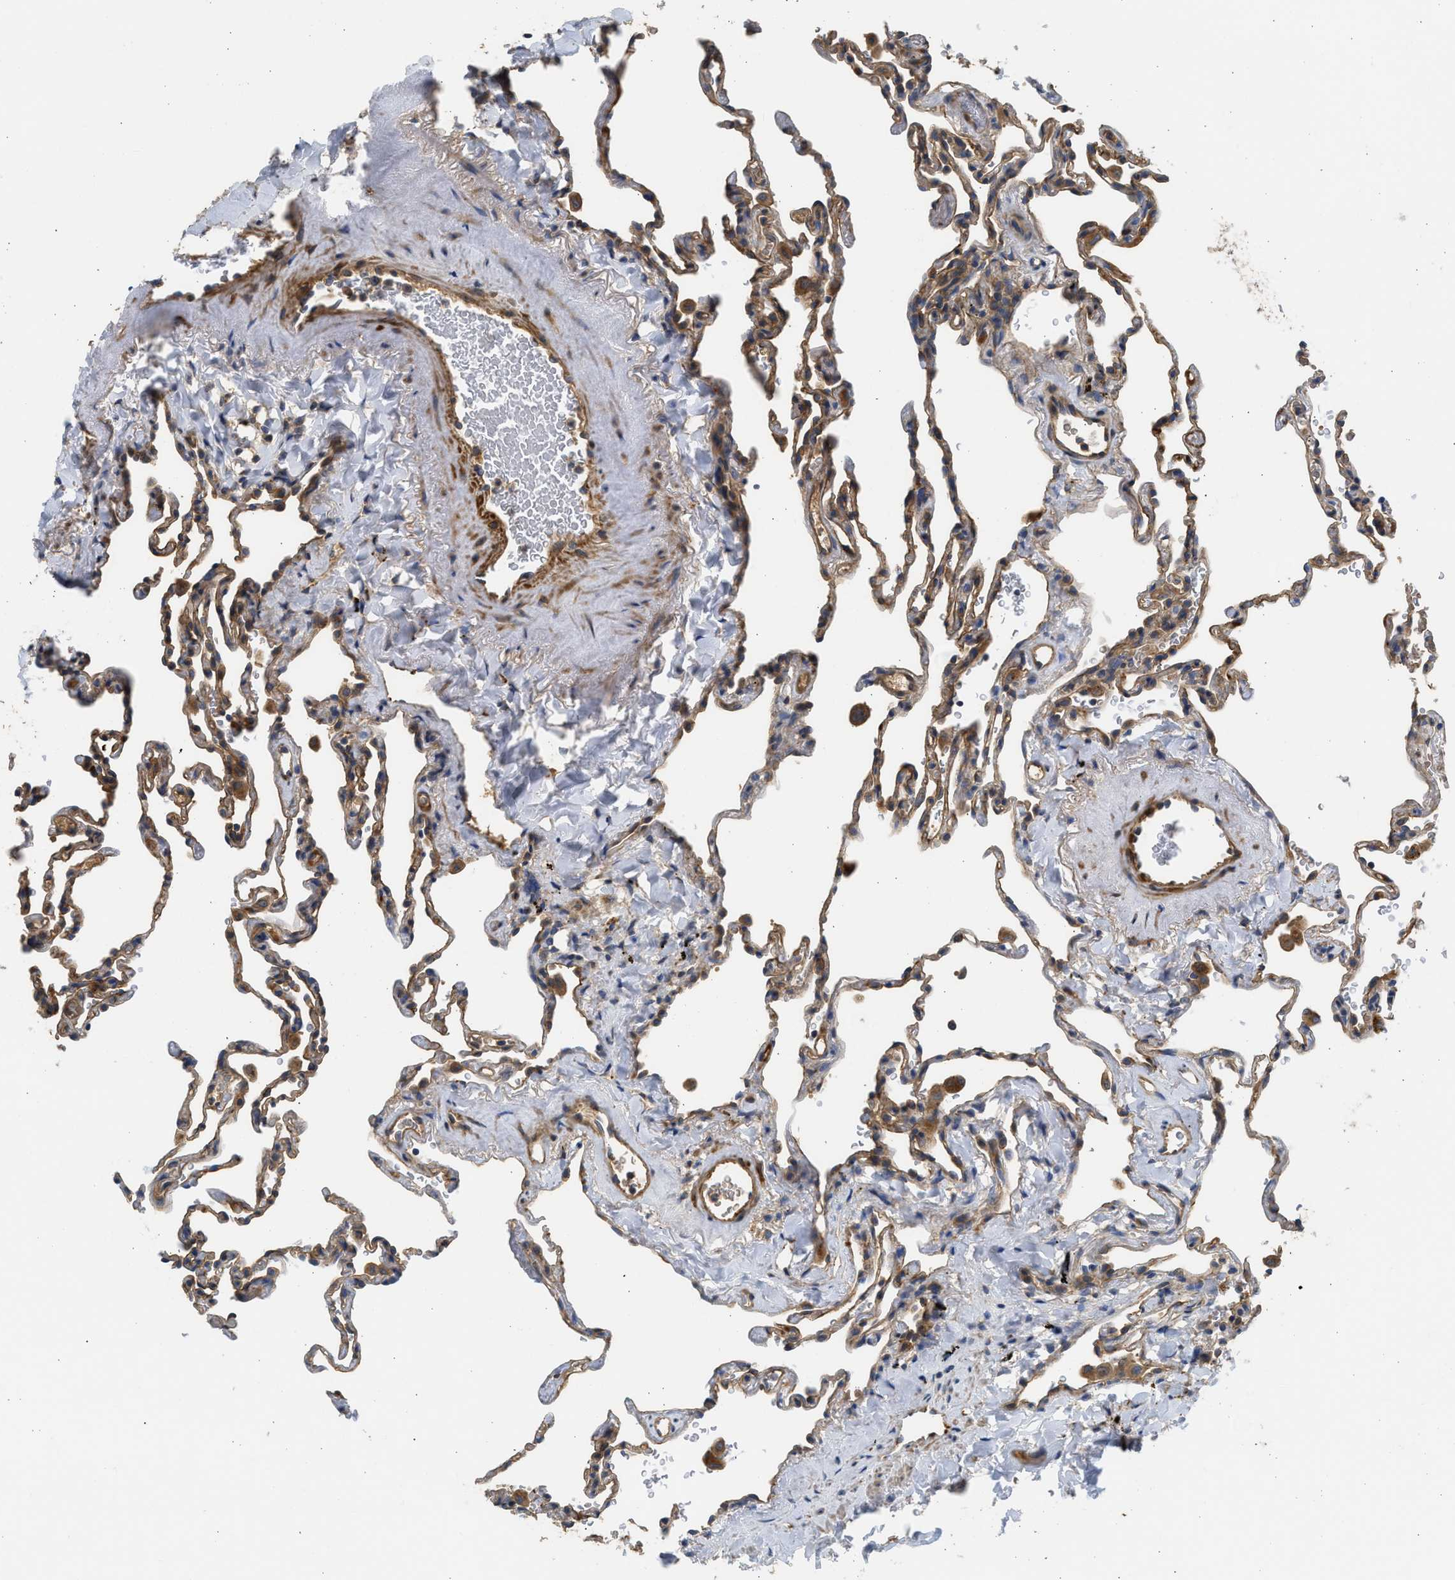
{"staining": {"intensity": "moderate", "quantity": ">75%", "location": "cytoplasmic/membranous"}, "tissue": "lung", "cell_type": "Alveolar cells", "image_type": "normal", "snomed": [{"axis": "morphology", "description": "Normal tissue, NOS"}, {"axis": "topography", "description": "Lung"}], "caption": "Lung stained with immunohistochemistry (IHC) reveals moderate cytoplasmic/membranous staining in approximately >75% of alveolar cells. The staining was performed using DAB to visualize the protein expression in brown, while the nuclei were stained in blue with hematoxylin (Magnification: 20x).", "gene": "CSRNP2", "patient": {"sex": "male", "age": 59}}